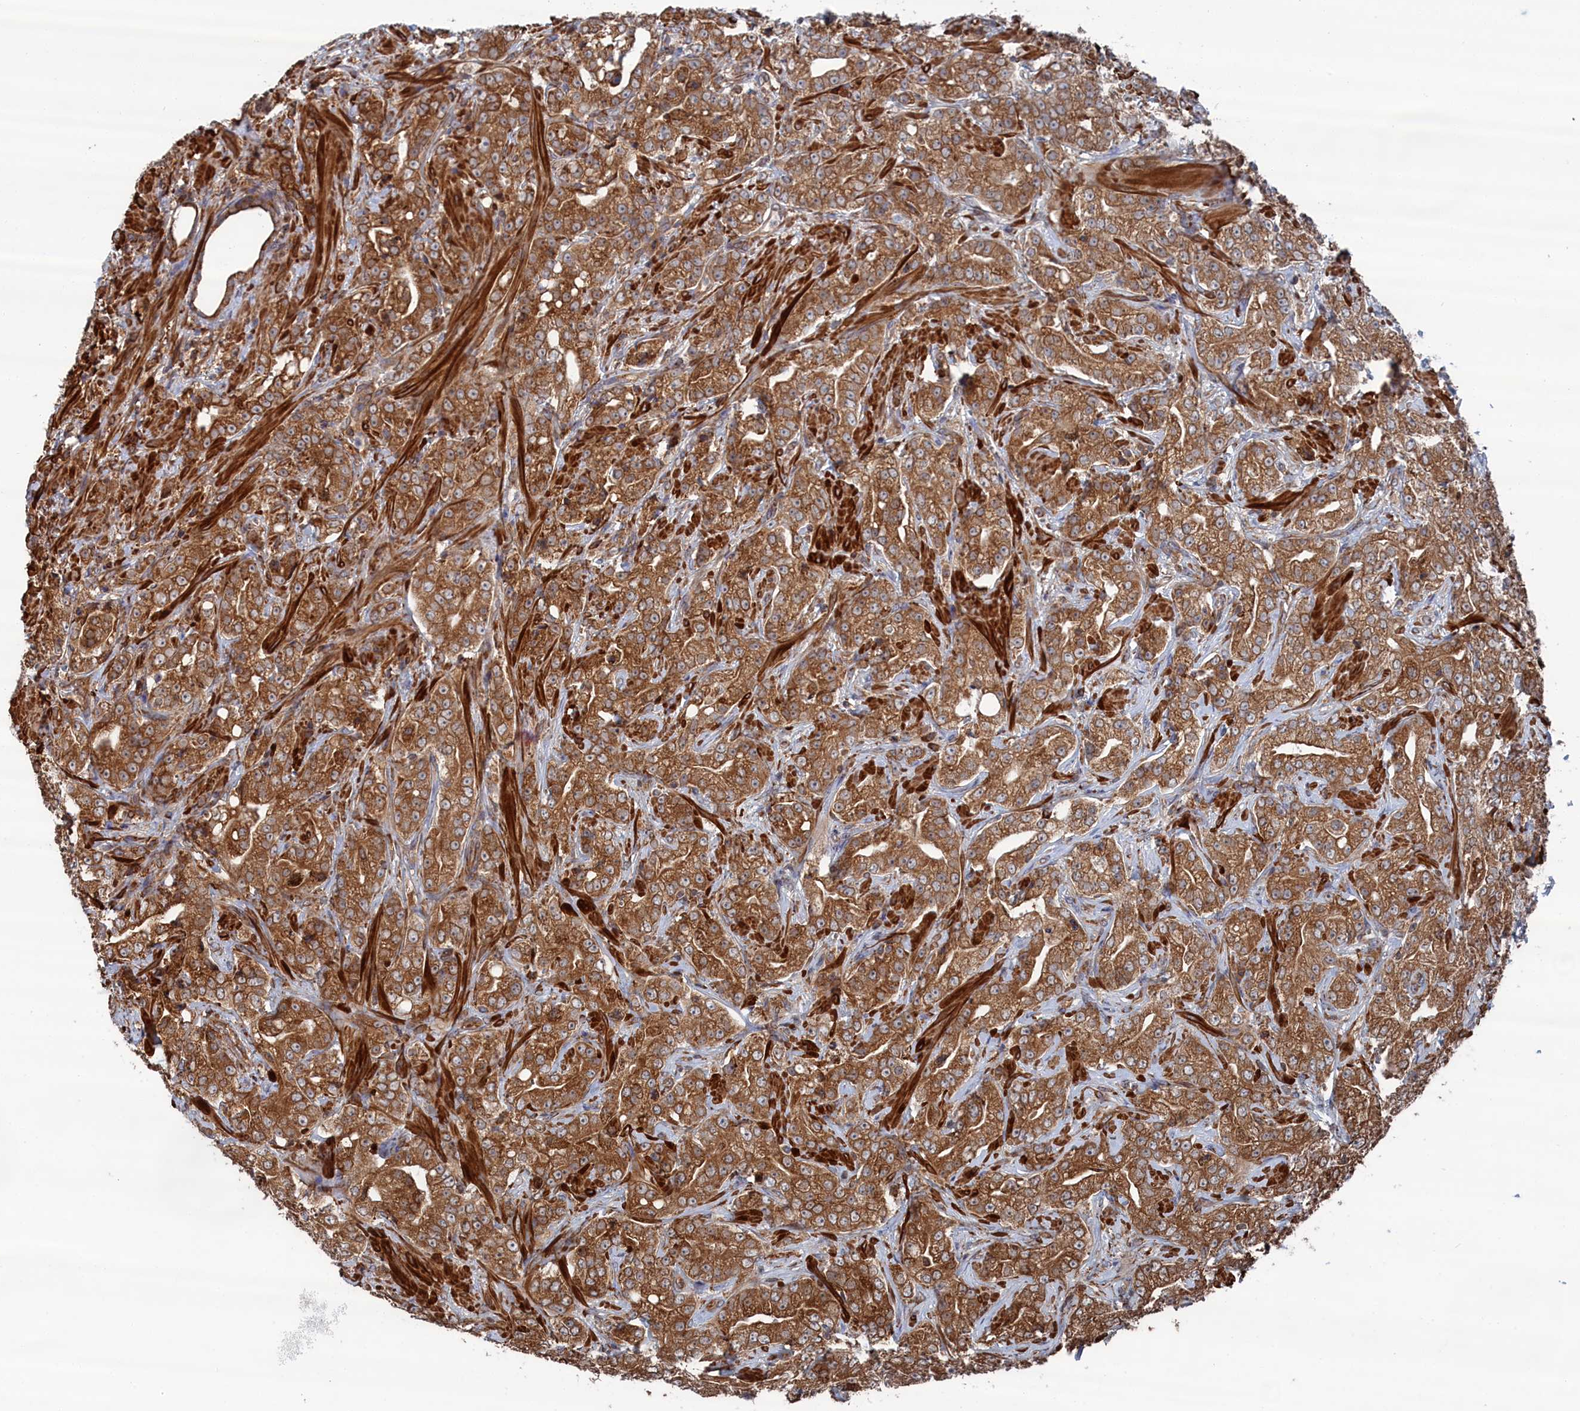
{"staining": {"intensity": "moderate", "quantity": ">75%", "location": "cytoplasmic/membranous"}, "tissue": "prostate cancer", "cell_type": "Tumor cells", "image_type": "cancer", "snomed": [{"axis": "morphology", "description": "Adenocarcinoma, Low grade"}, {"axis": "topography", "description": "Prostate"}], "caption": "Immunohistochemistry (IHC) (DAB (3,3'-diaminobenzidine)) staining of human prostate cancer exhibits moderate cytoplasmic/membranous protein staining in about >75% of tumor cells. (IHC, brightfield microscopy, high magnification).", "gene": "BPIFB6", "patient": {"sex": "male", "age": 67}}